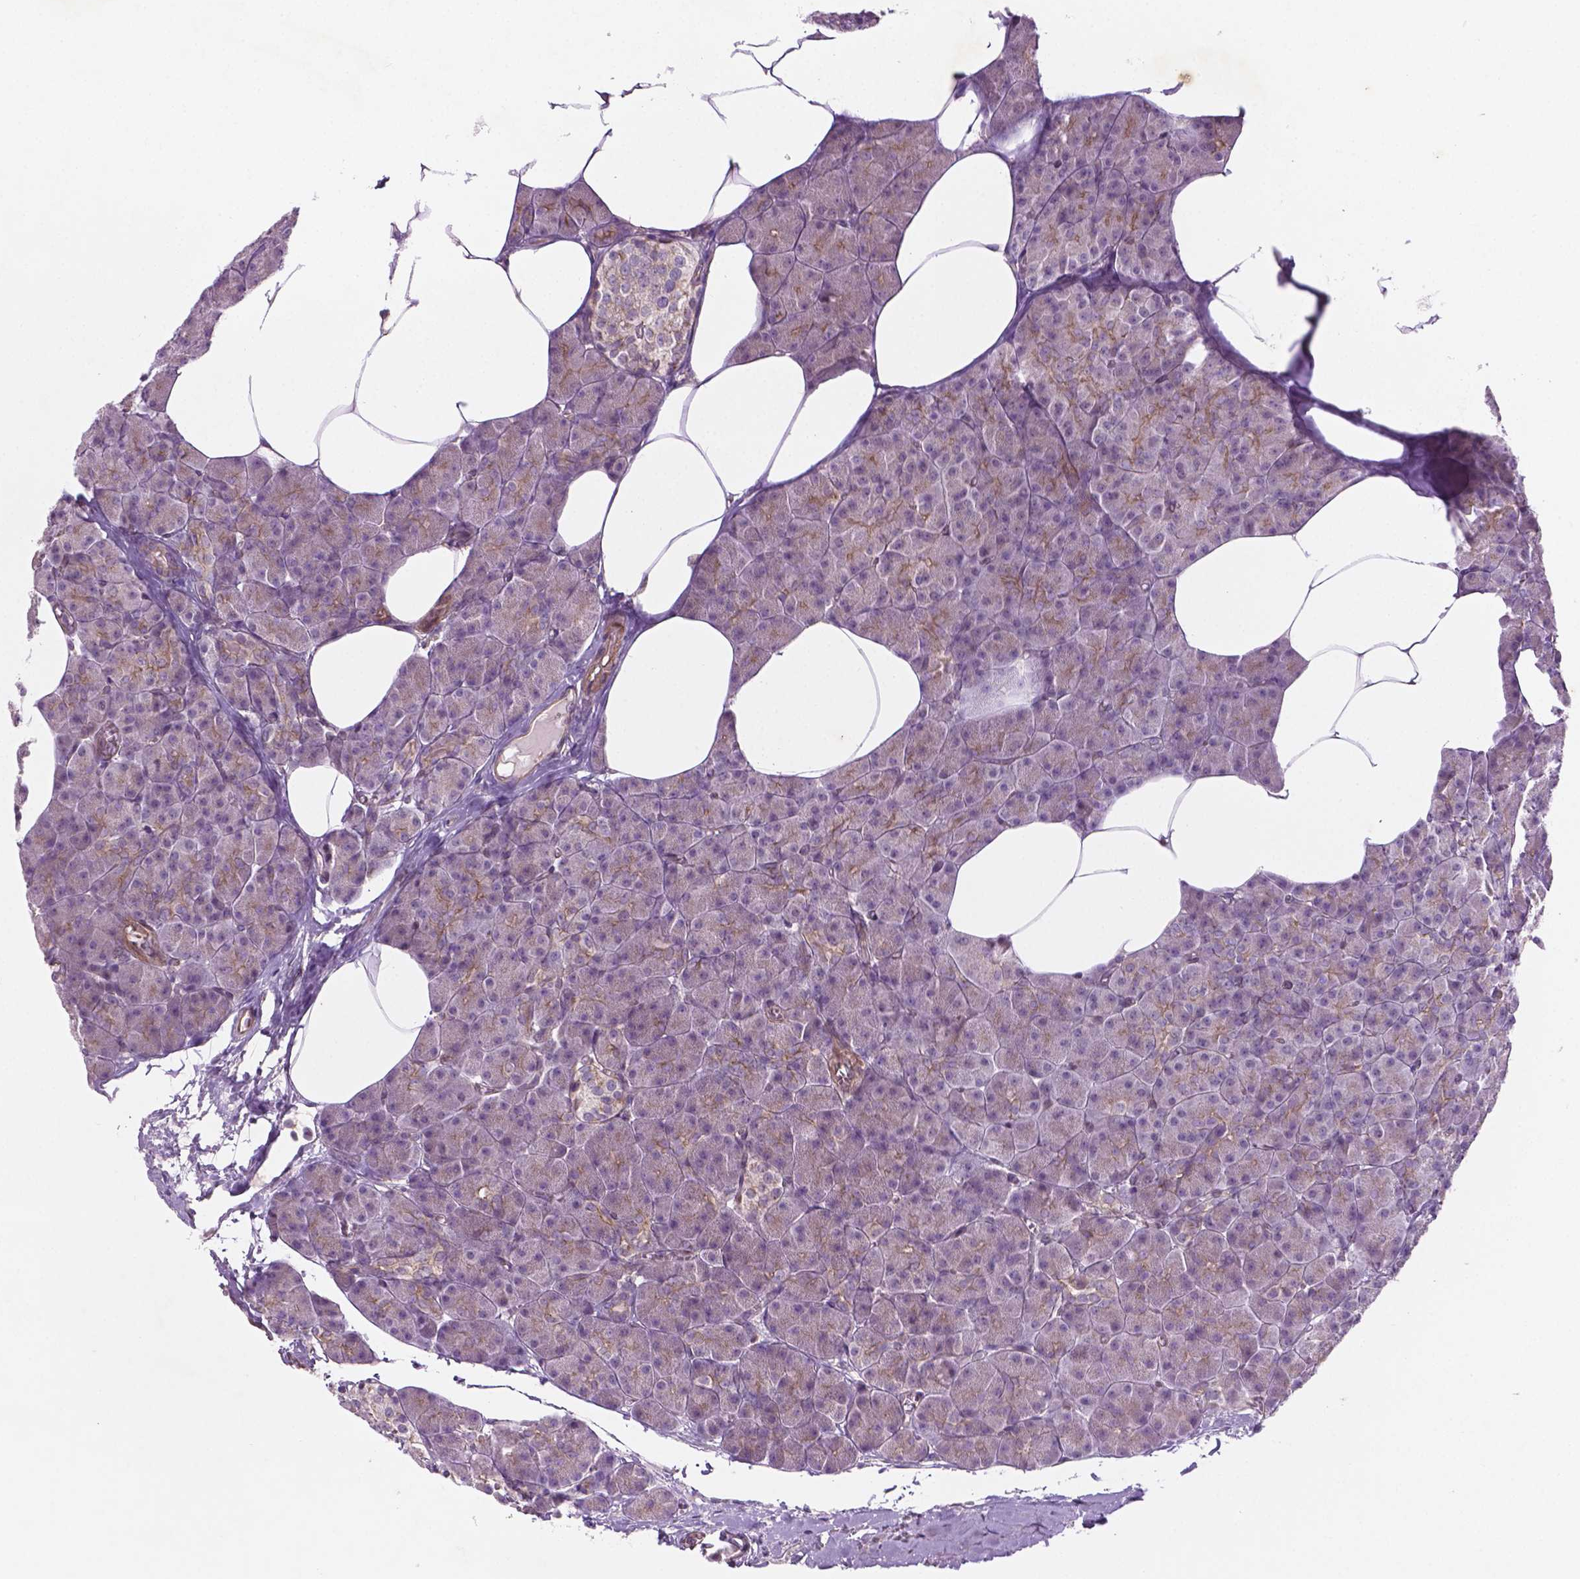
{"staining": {"intensity": "moderate", "quantity": "<25%", "location": "cytoplasmic/membranous"}, "tissue": "pancreas", "cell_type": "Exocrine glandular cells", "image_type": "normal", "snomed": [{"axis": "morphology", "description": "Normal tissue, NOS"}, {"axis": "topography", "description": "Pancreas"}], "caption": "Approximately <25% of exocrine glandular cells in benign human pancreas display moderate cytoplasmic/membranous protein expression as visualized by brown immunohistochemical staining.", "gene": "TCHP", "patient": {"sex": "female", "age": 45}}